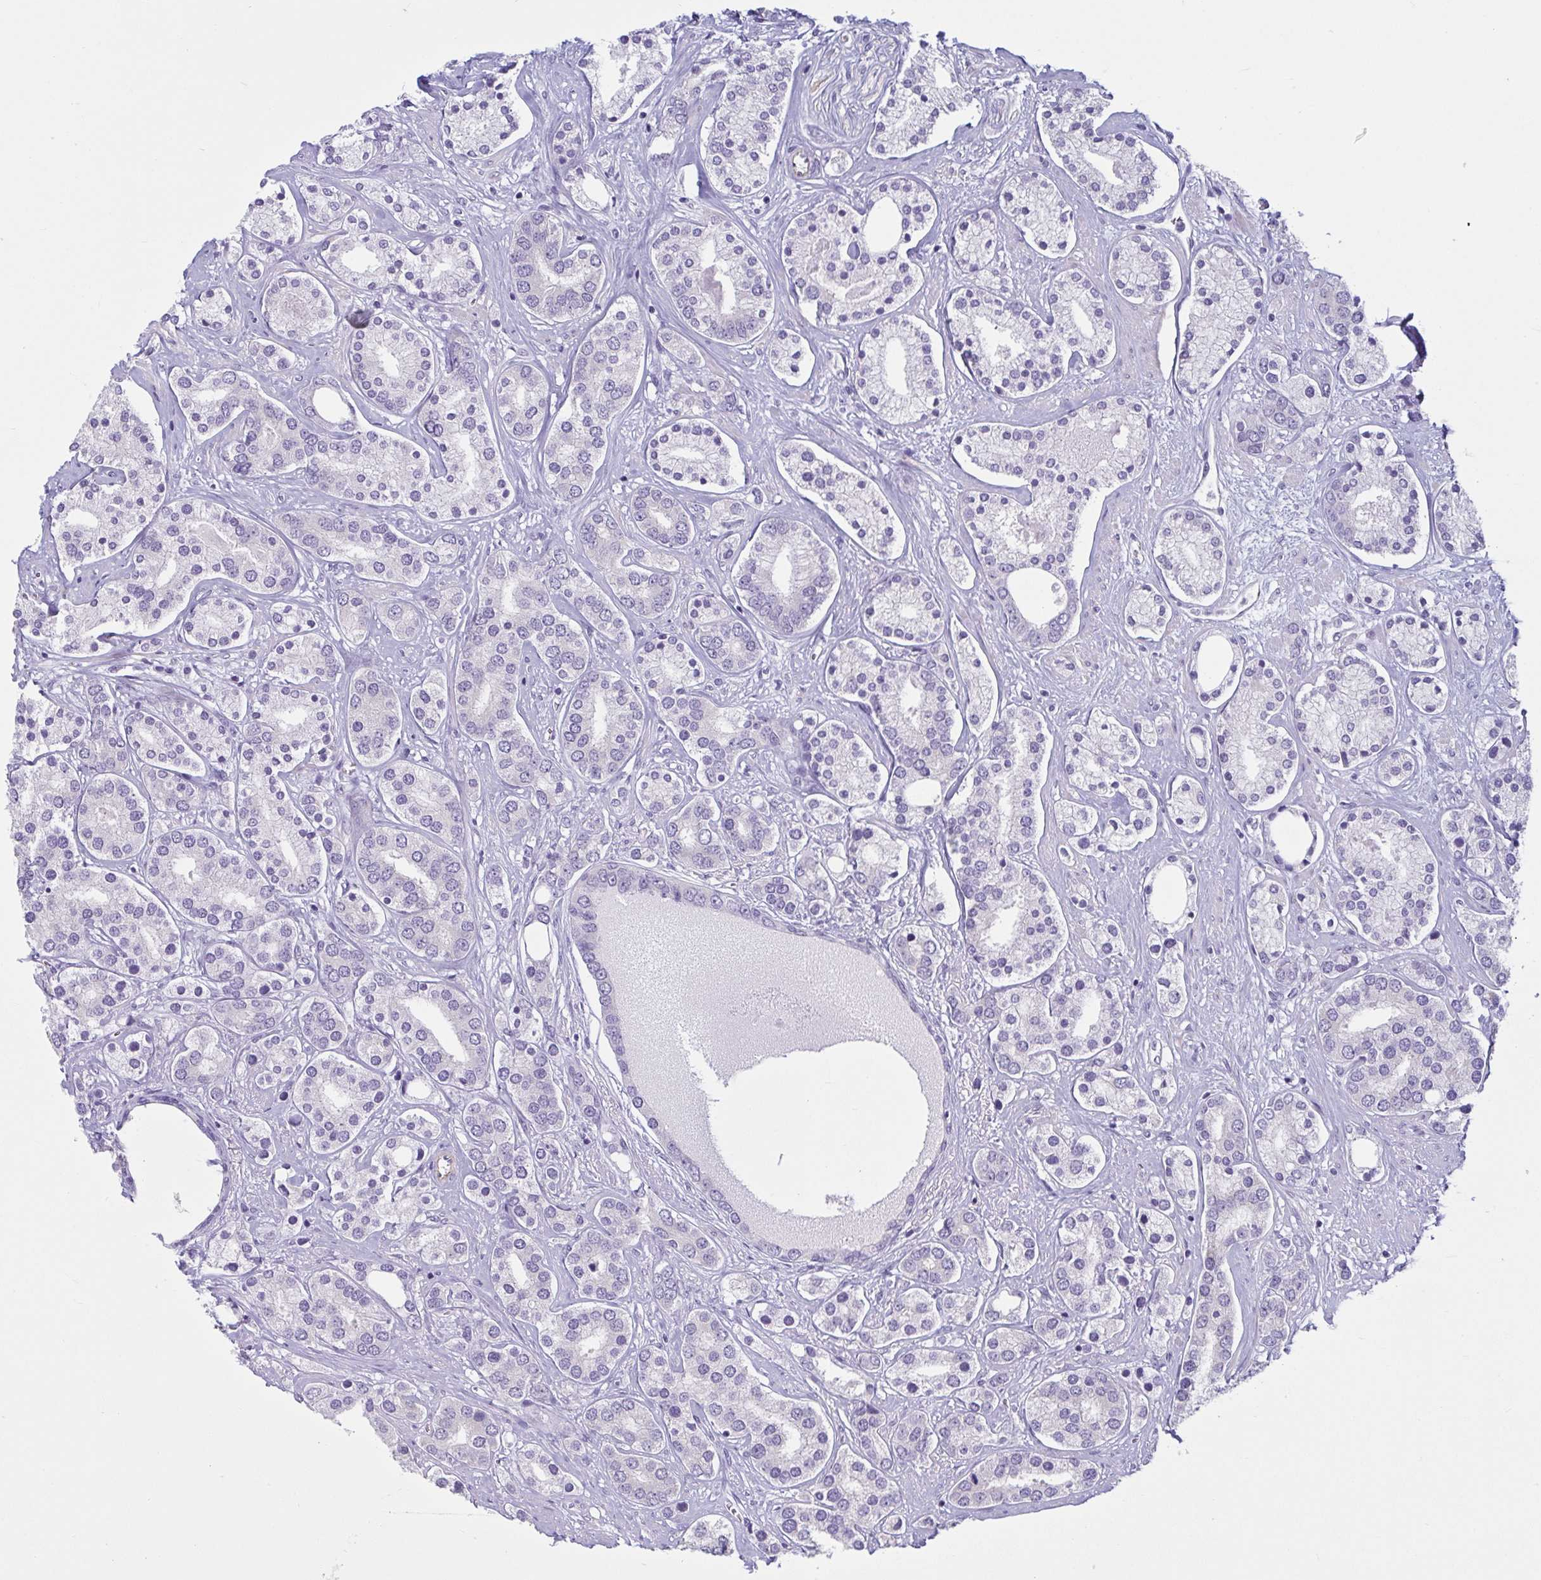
{"staining": {"intensity": "negative", "quantity": "none", "location": "none"}, "tissue": "prostate cancer", "cell_type": "Tumor cells", "image_type": "cancer", "snomed": [{"axis": "morphology", "description": "Adenocarcinoma, High grade"}, {"axis": "topography", "description": "Prostate"}], "caption": "A histopathology image of prostate cancer (adenocarcinoma (high-grade)) stained for a protein shows no brown staining in tumor cells. (Brightfield microscopy of DAB (3,3'-diaminobenzidine) immunohistochemistry at high magnification).", "gene": "TNNI2", "patient": {"sex": "male", "age": 58}}